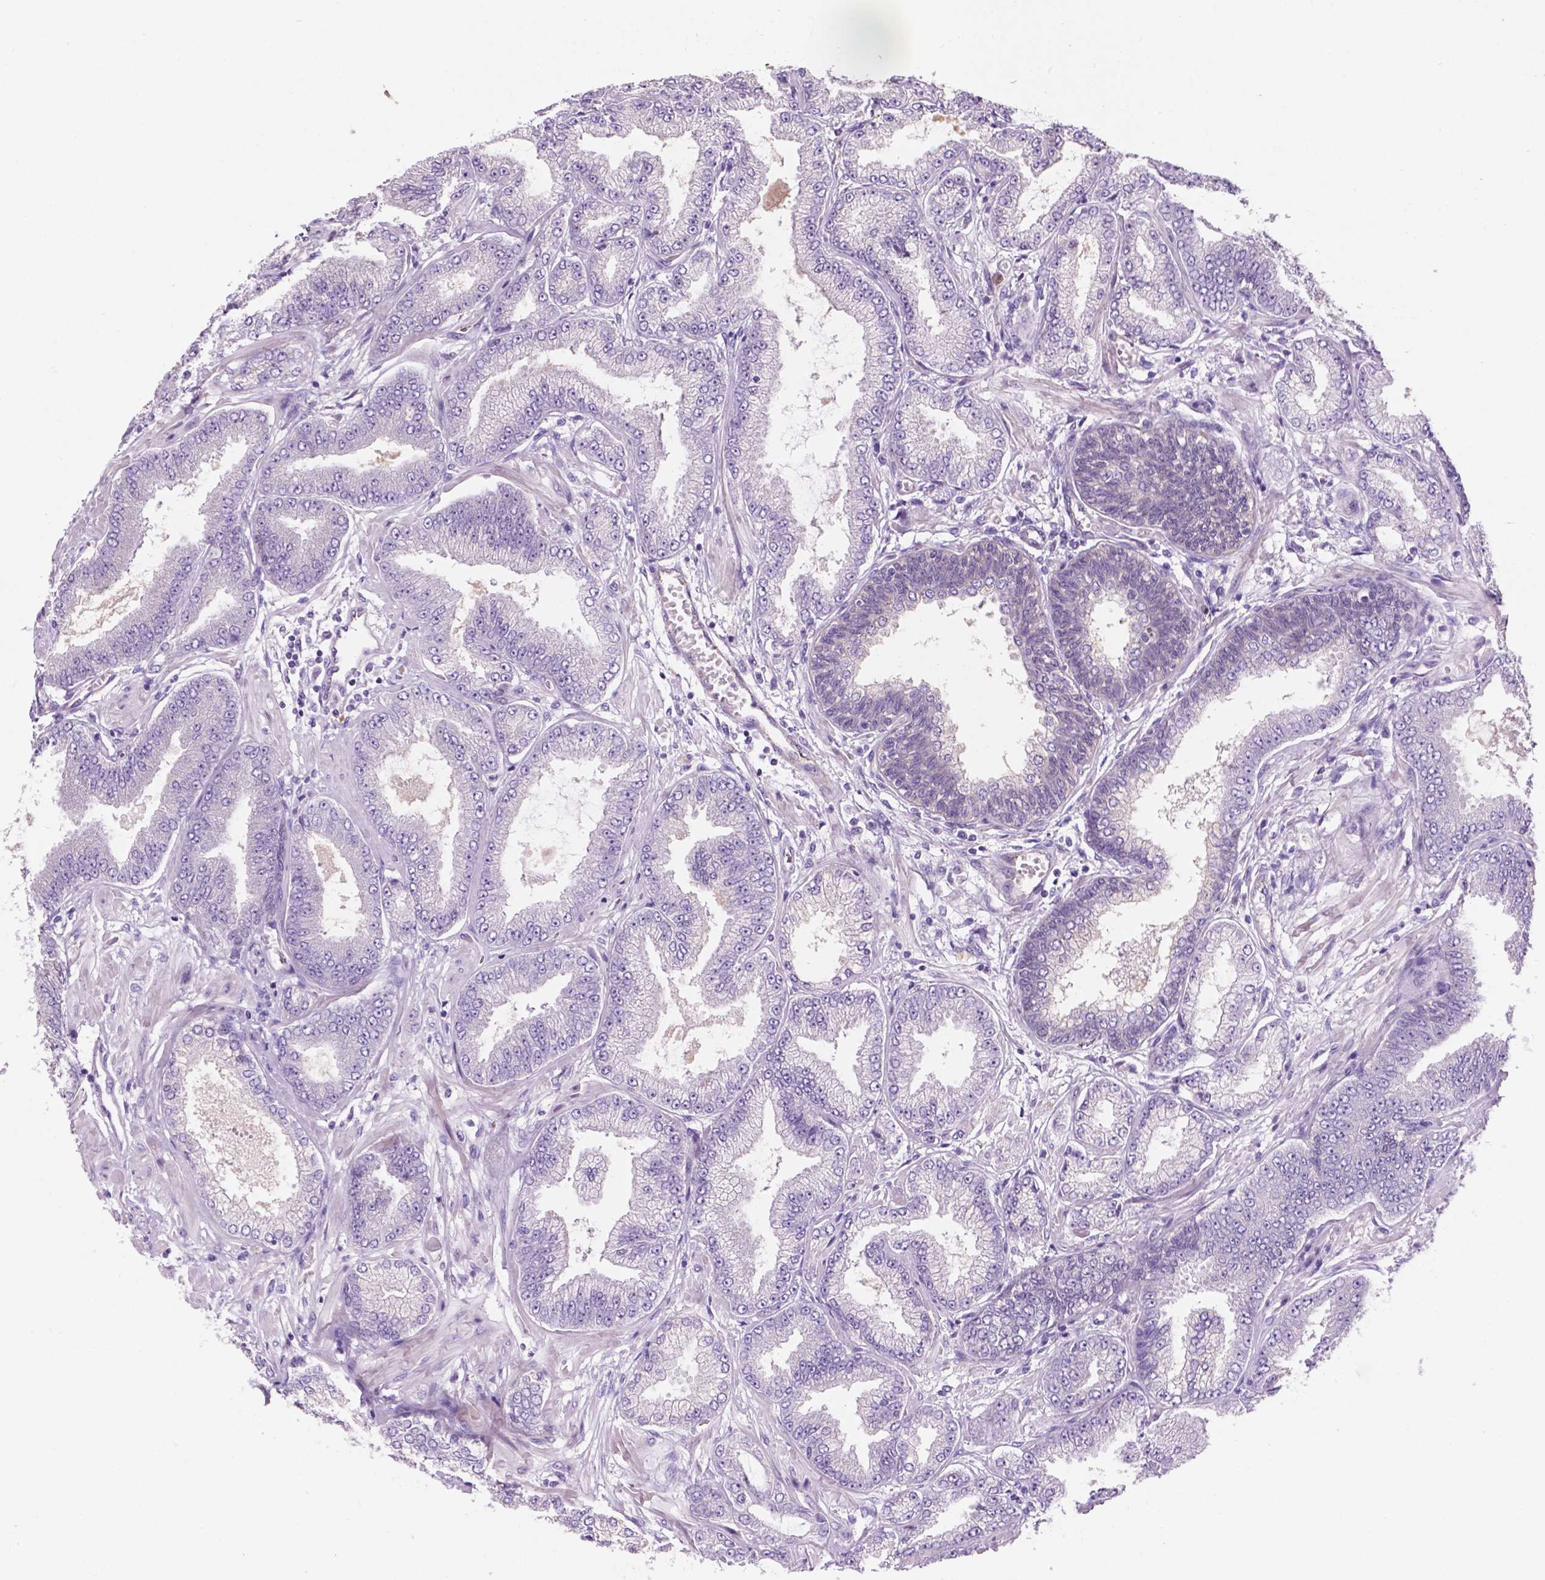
{"staining": {"intensity": "negative", "quantity": "none", "location": "none"}, "tissue": "prostate cancer", "cell_type": "Tumor cells", "image_type": "cancer", "snomed": [{"axis": "morphology", "description": "Adenocarcinoma, Low grade"}, {"axis": "topography", "description": "Prostate"}], "caption": "Immunohistochemical staining of adenocarcinoma (low-grade) (prostate) displays no significant positivity in tumor cells. (Brightfield microscopy of DAB immunohistochemistry (IHC) at high magnification).", "gene": "ARL5C", "patient": {"sex": "male", "age": 55}}